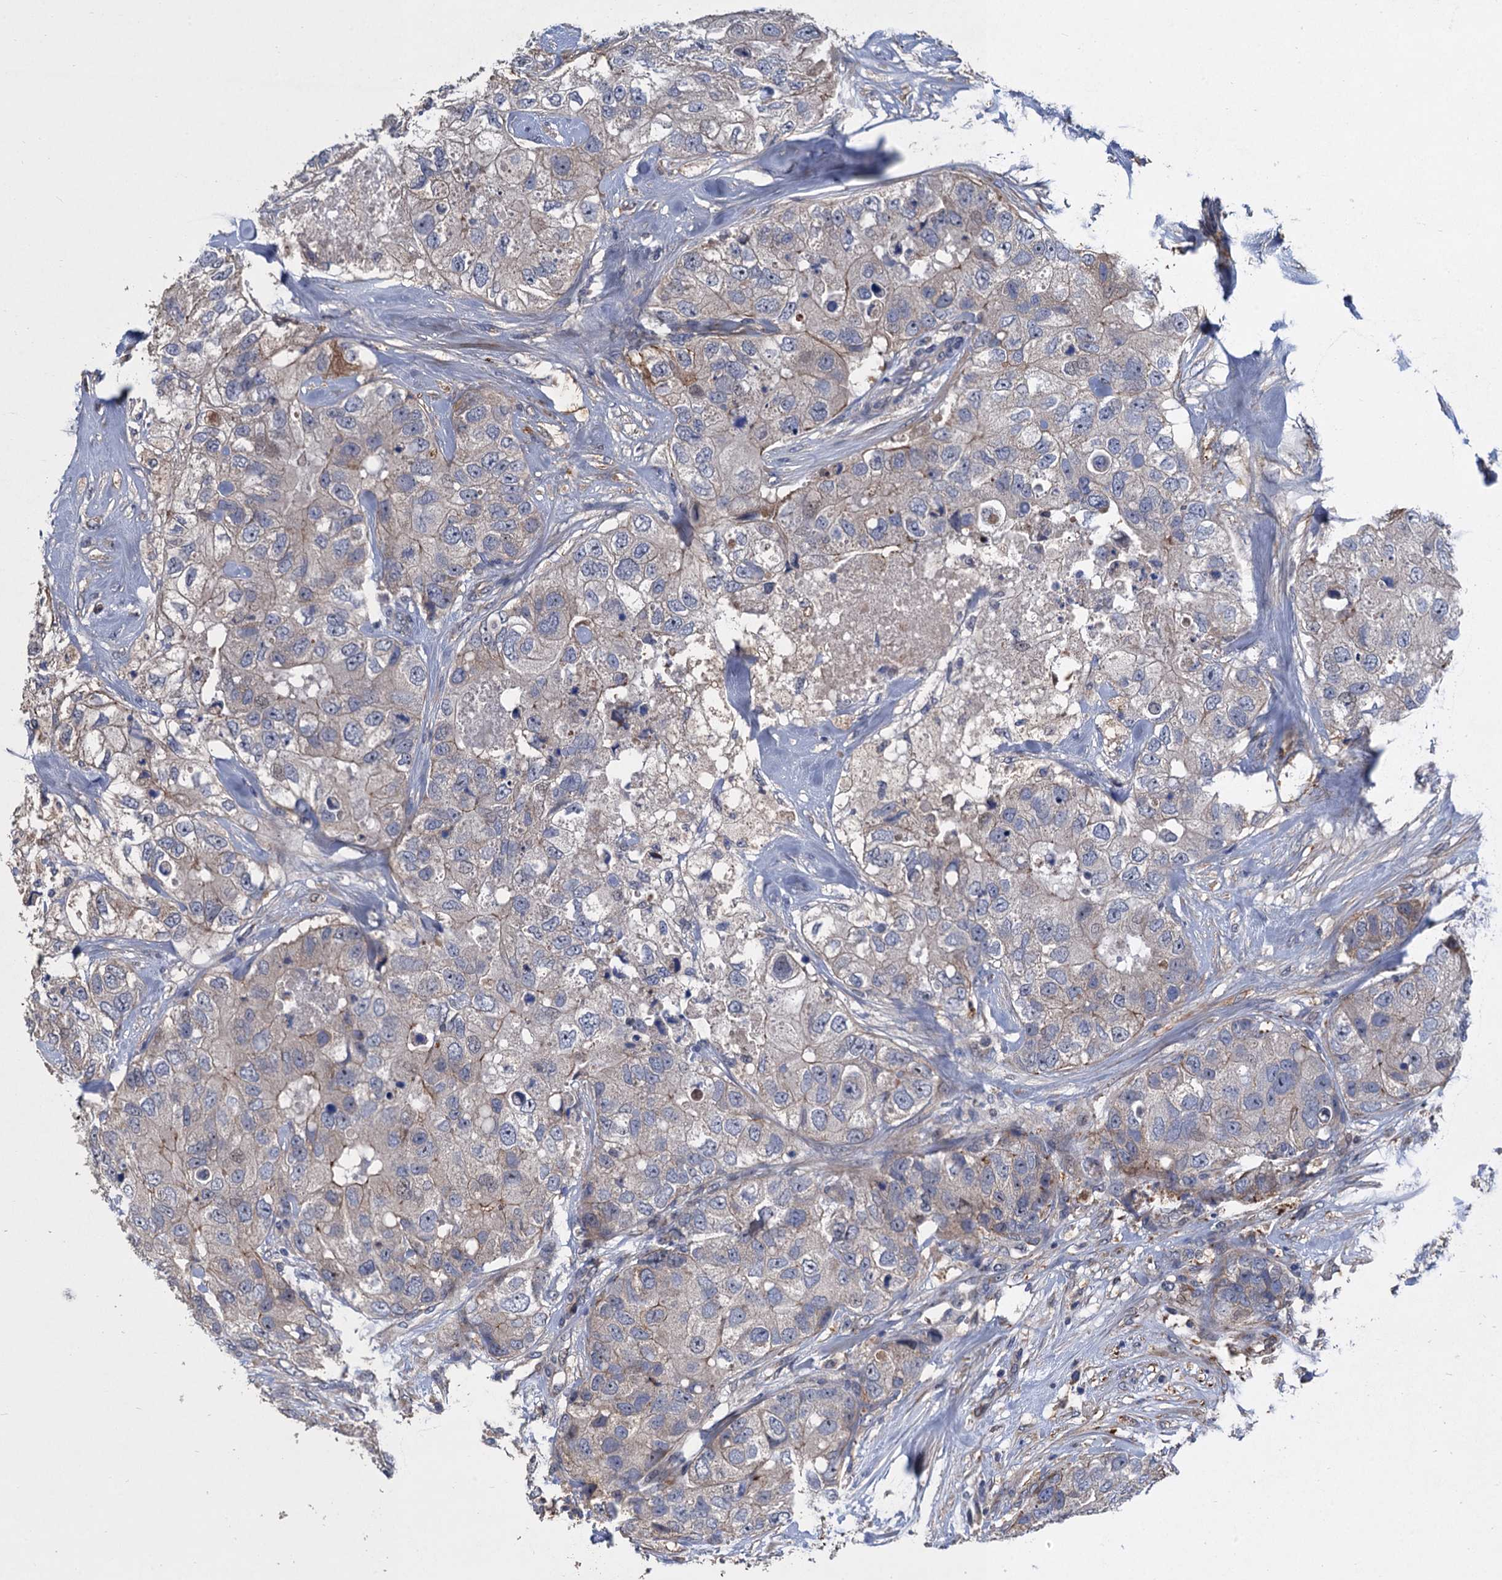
{"staining": {"intensity": "moderate", "quantity": "<25%", "location": "cytoplasmic/membranous"}, "tissue": "breast cancer", "cell_type": "Tumor cells", "image_type": "cancer", "snomed": [{"axis": "morphology", "description": "Duct carcinoma"}, {"axis": "topography", "description": "Breast"}], "caption": "Moderate cytoplasmic/membranous positivity for a protein is identified in approximately <25% of tumor cells of breast intraductal carcinoma using IHC.", "gene": "TRAF7", "patient": {"sex": "female", "age": 62}}